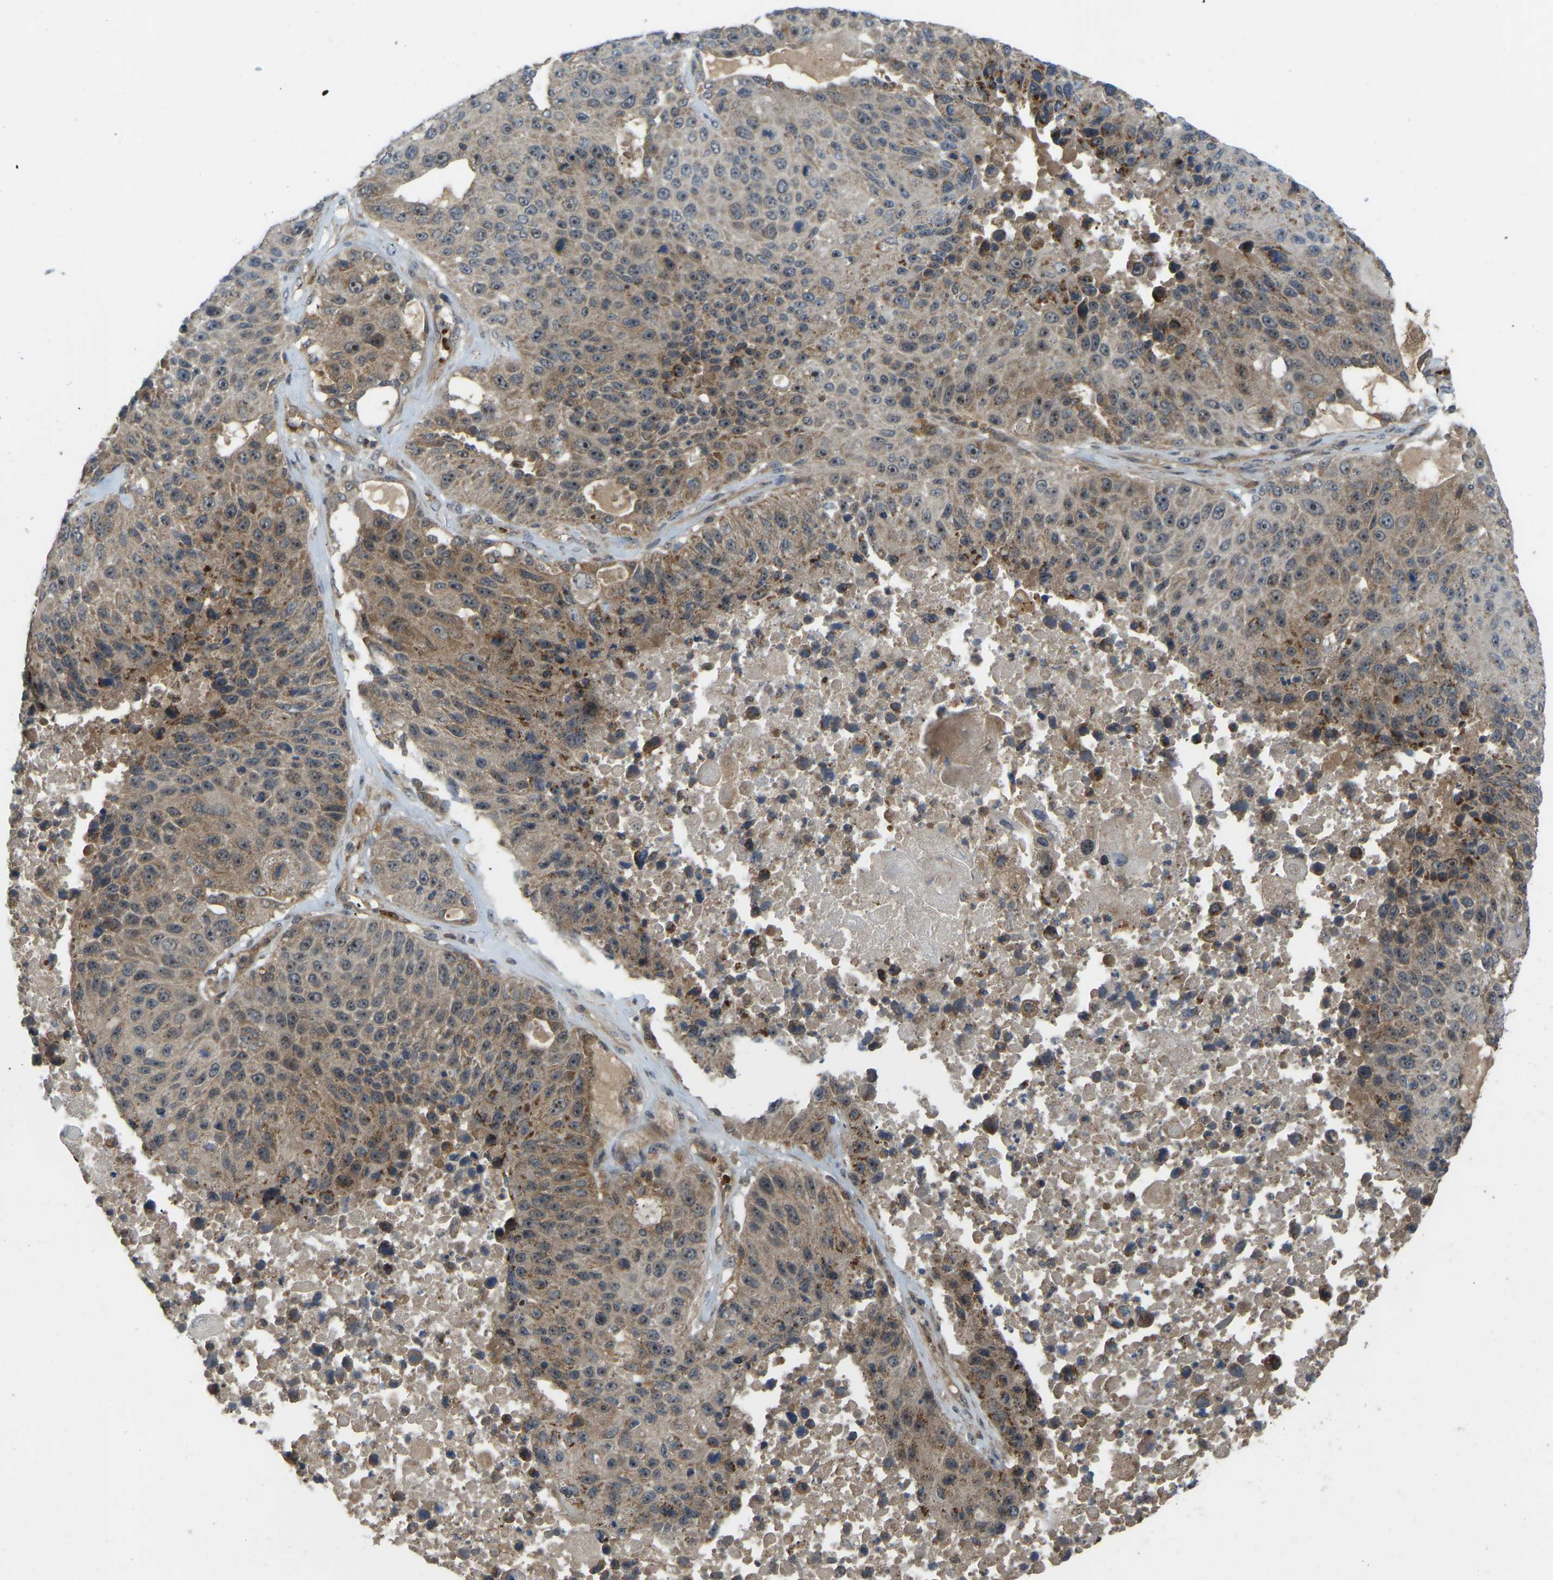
{"staining": {"intensity": "weak", "quantity": "25%-75%", "location": "cytoplasmic/membranous"}, "tissue": "lung cancer", "cell_type": "Tumor cells", "image_type": "cancer", "snomed": [{"axis": "morphology", "description": "Squamous cell carcinoma, NOS"}, {"axis": "topography", "description": "Lung"}], "caption": "DAB (3,3'-diaminobenzidine) immunohistochemical staining of squamous cell carcinoma (lung) reveals weak cytoplasmic/membranous protein positivity in about 25%-75% of tumor cells. The staining was performed using DAB (3,3'-diaminobenzidine), with brown indicating positive protein expression. Nuclei are stained blue with hematoxylin.", "gene": "ZNF71", "patient": {"sex": "male", "age": 61}}